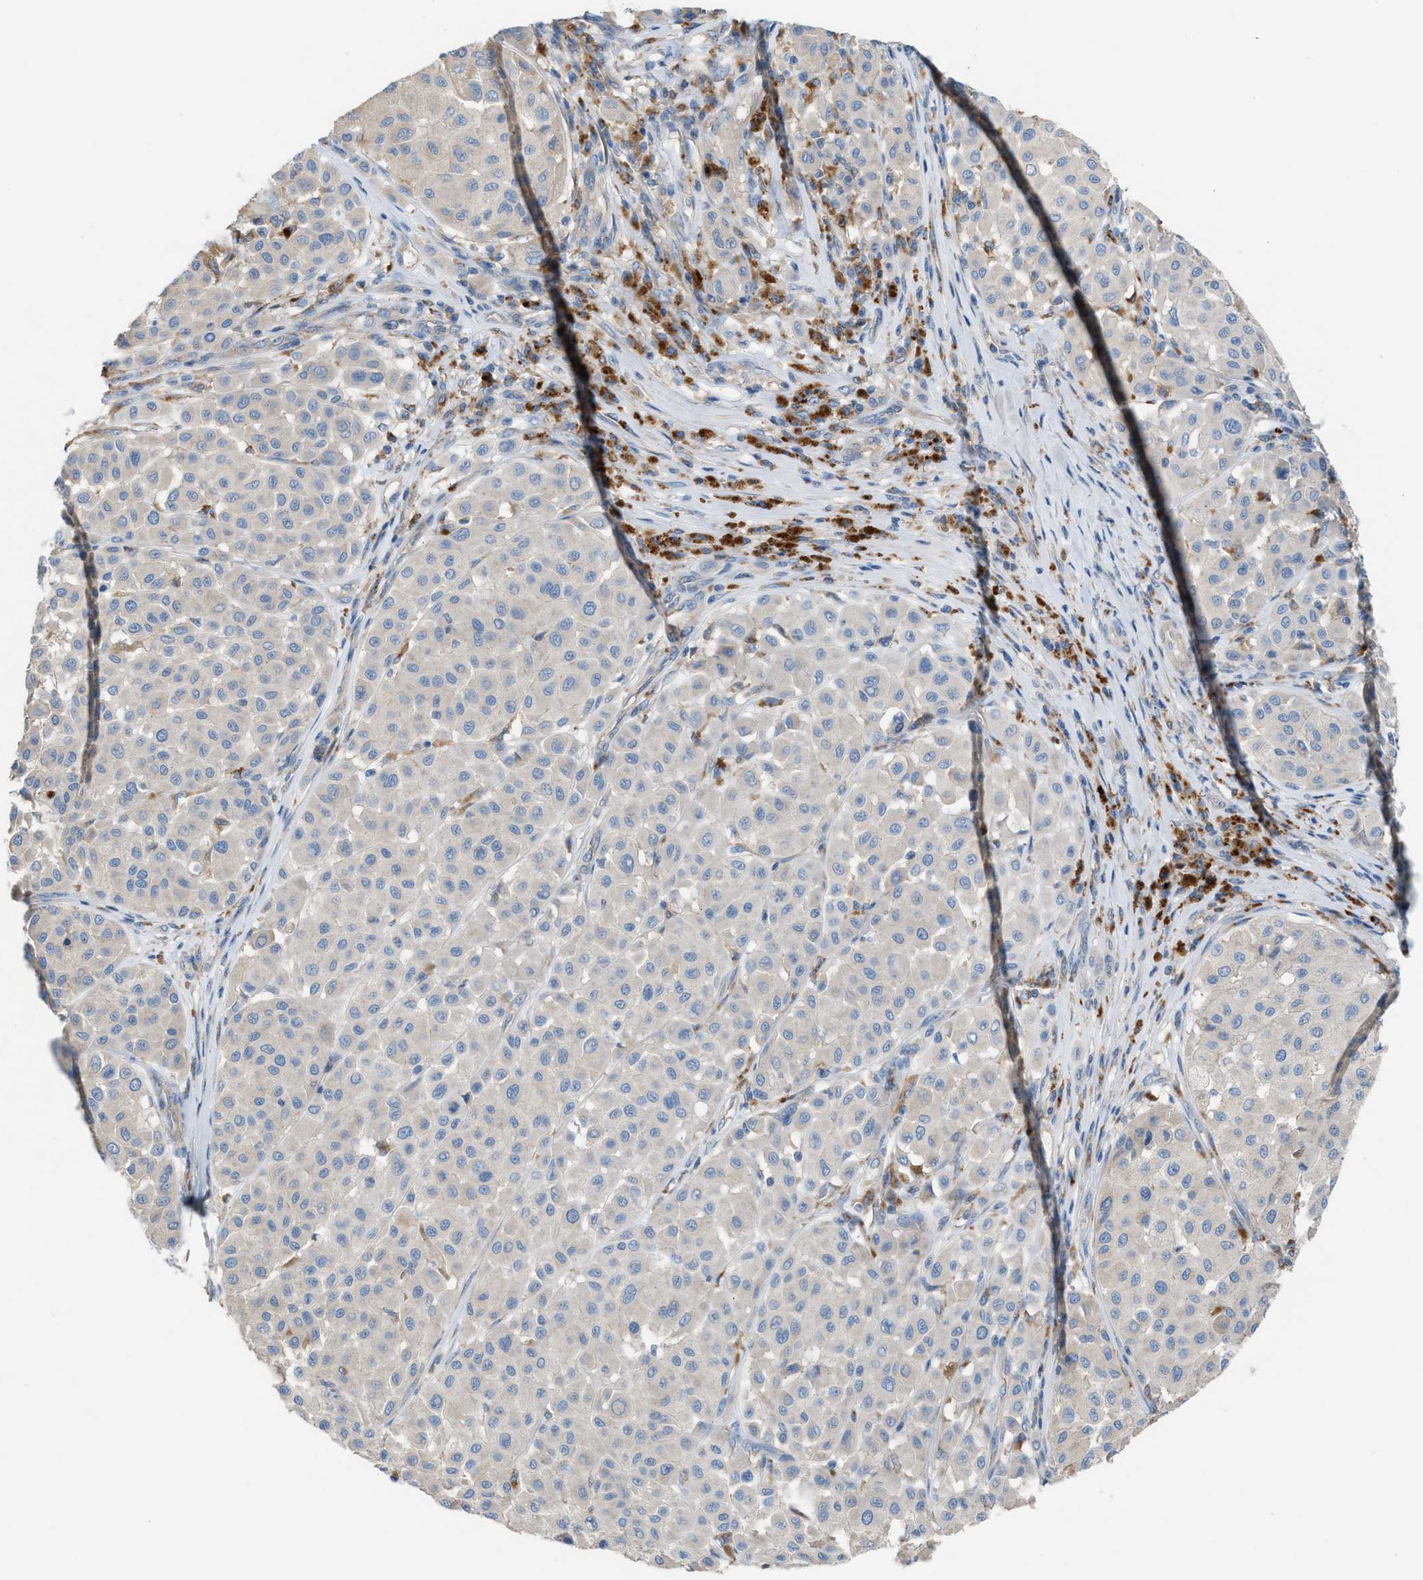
{"staining": {"intensity": "negative", "quantity": "none", "location": "none"}, "tissue": "melanoma", "cell_type": "Tumor cells", "image_type": "cancer", "snomed": [{"axis": "morphology", "description": "Malignant melanoma, Metastatic site"}, {"axis": "topography", "description": "Soft tissue"}], "caption": "High power microscopy photomicrograph of an immunohistochemistry (IHC) photomicrograph of melanoma, revealing no significant expression in tumor cells.", "gene": "AOAH", "patient": {"sex": "male", "age": 41}}